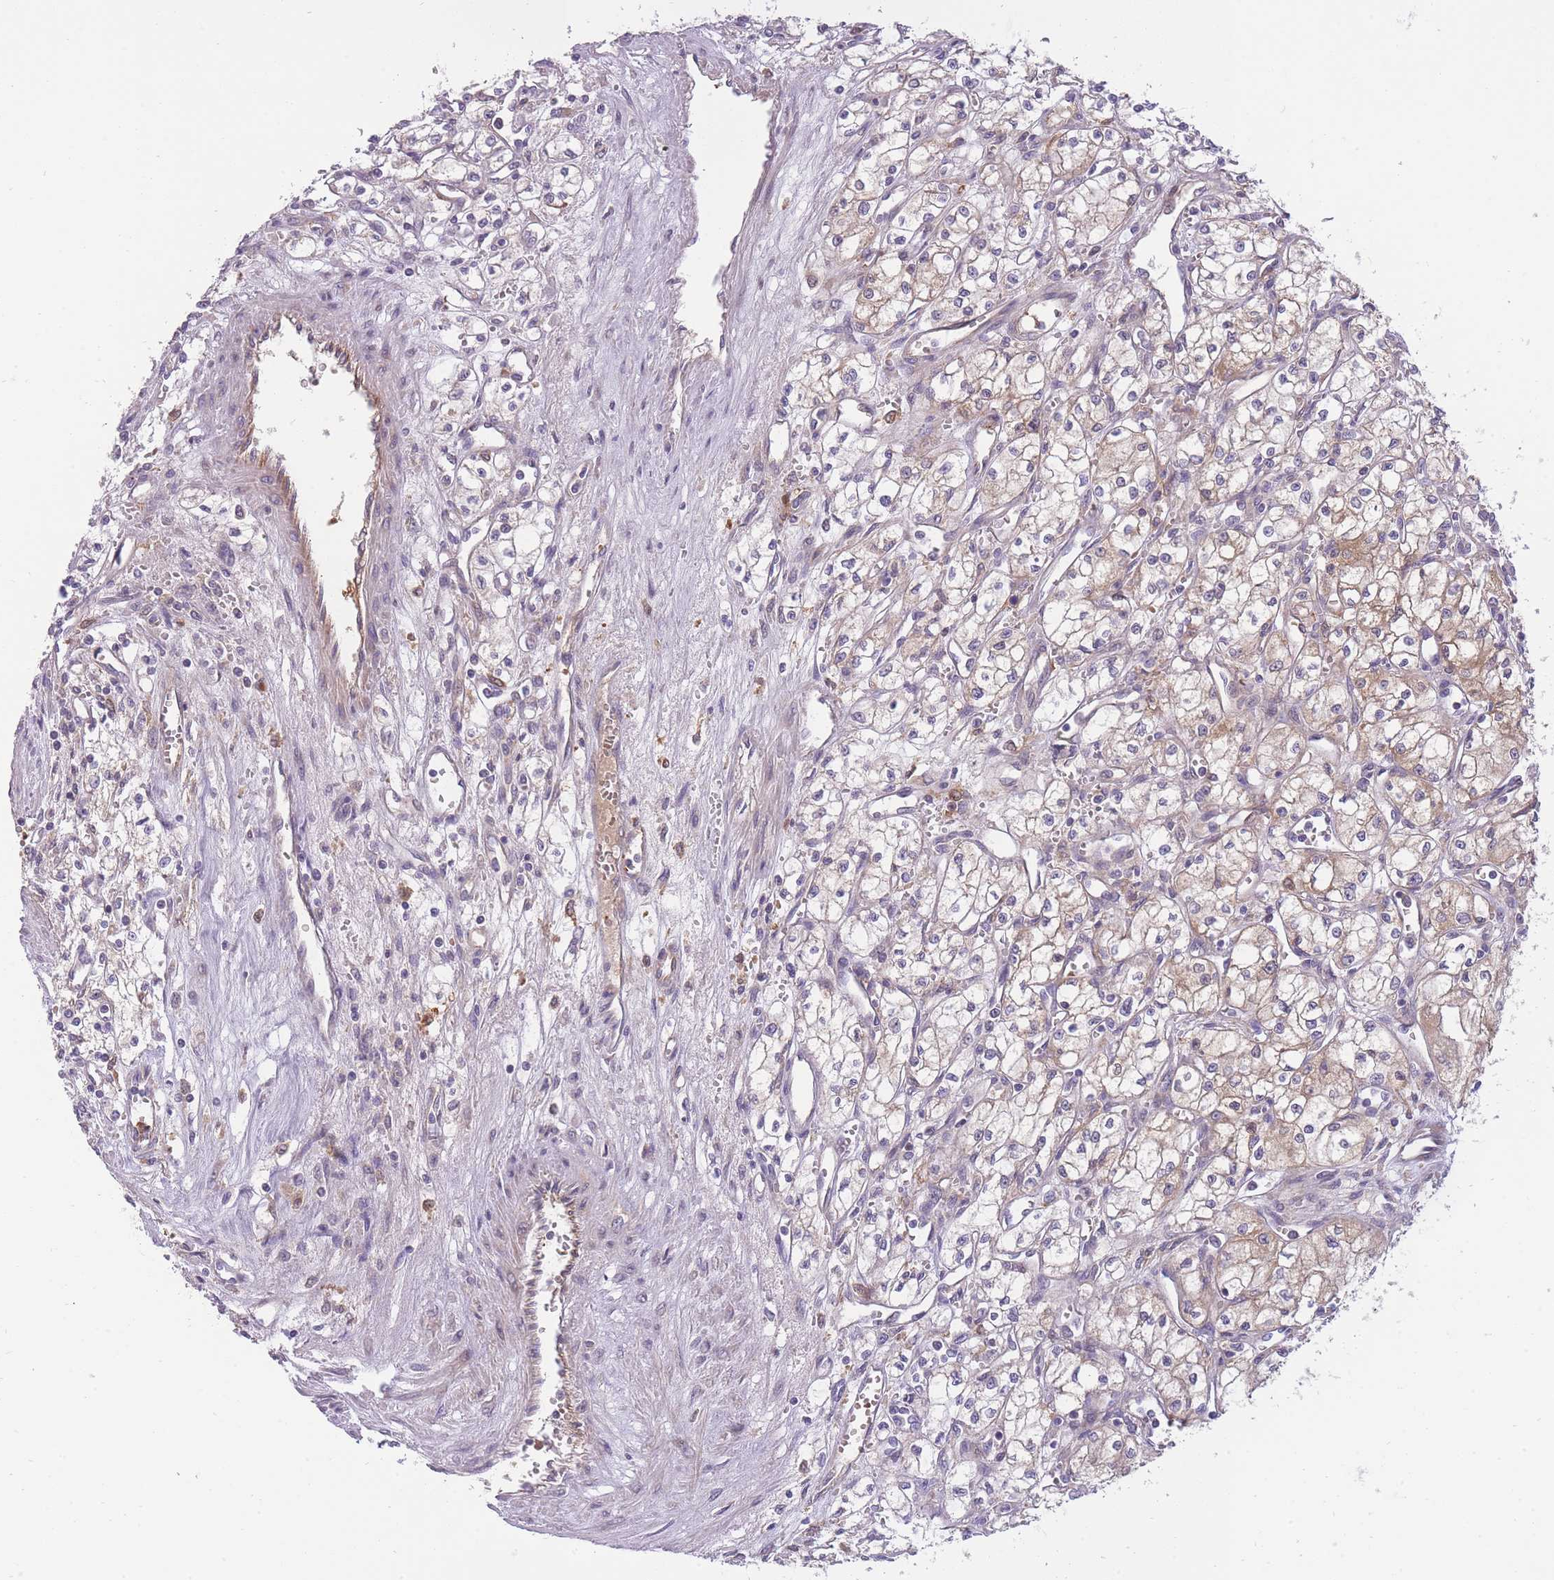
{"staining": {"intensity": "moderate", "quantity": "25%-75%", "location": "cytoplasmic/membranous"}, "tissue": "renal cancer", "cell_type": "Tumor cells", "image_type": "cancer", "snomed": [{"axis": "morphology", "description": "Adenocarcinoma, NOS"}, {"axis": "topography", "description": "Kidney"}], "caption": "Protein expression analysis of human renal cancer (adenocarcinoma) reveals moderate cytoplasmic/membranous positivity in about 25%-75% of tumor cells.", "gene": "CRYGN", "patient": {"sex": "male", "age": 59}}